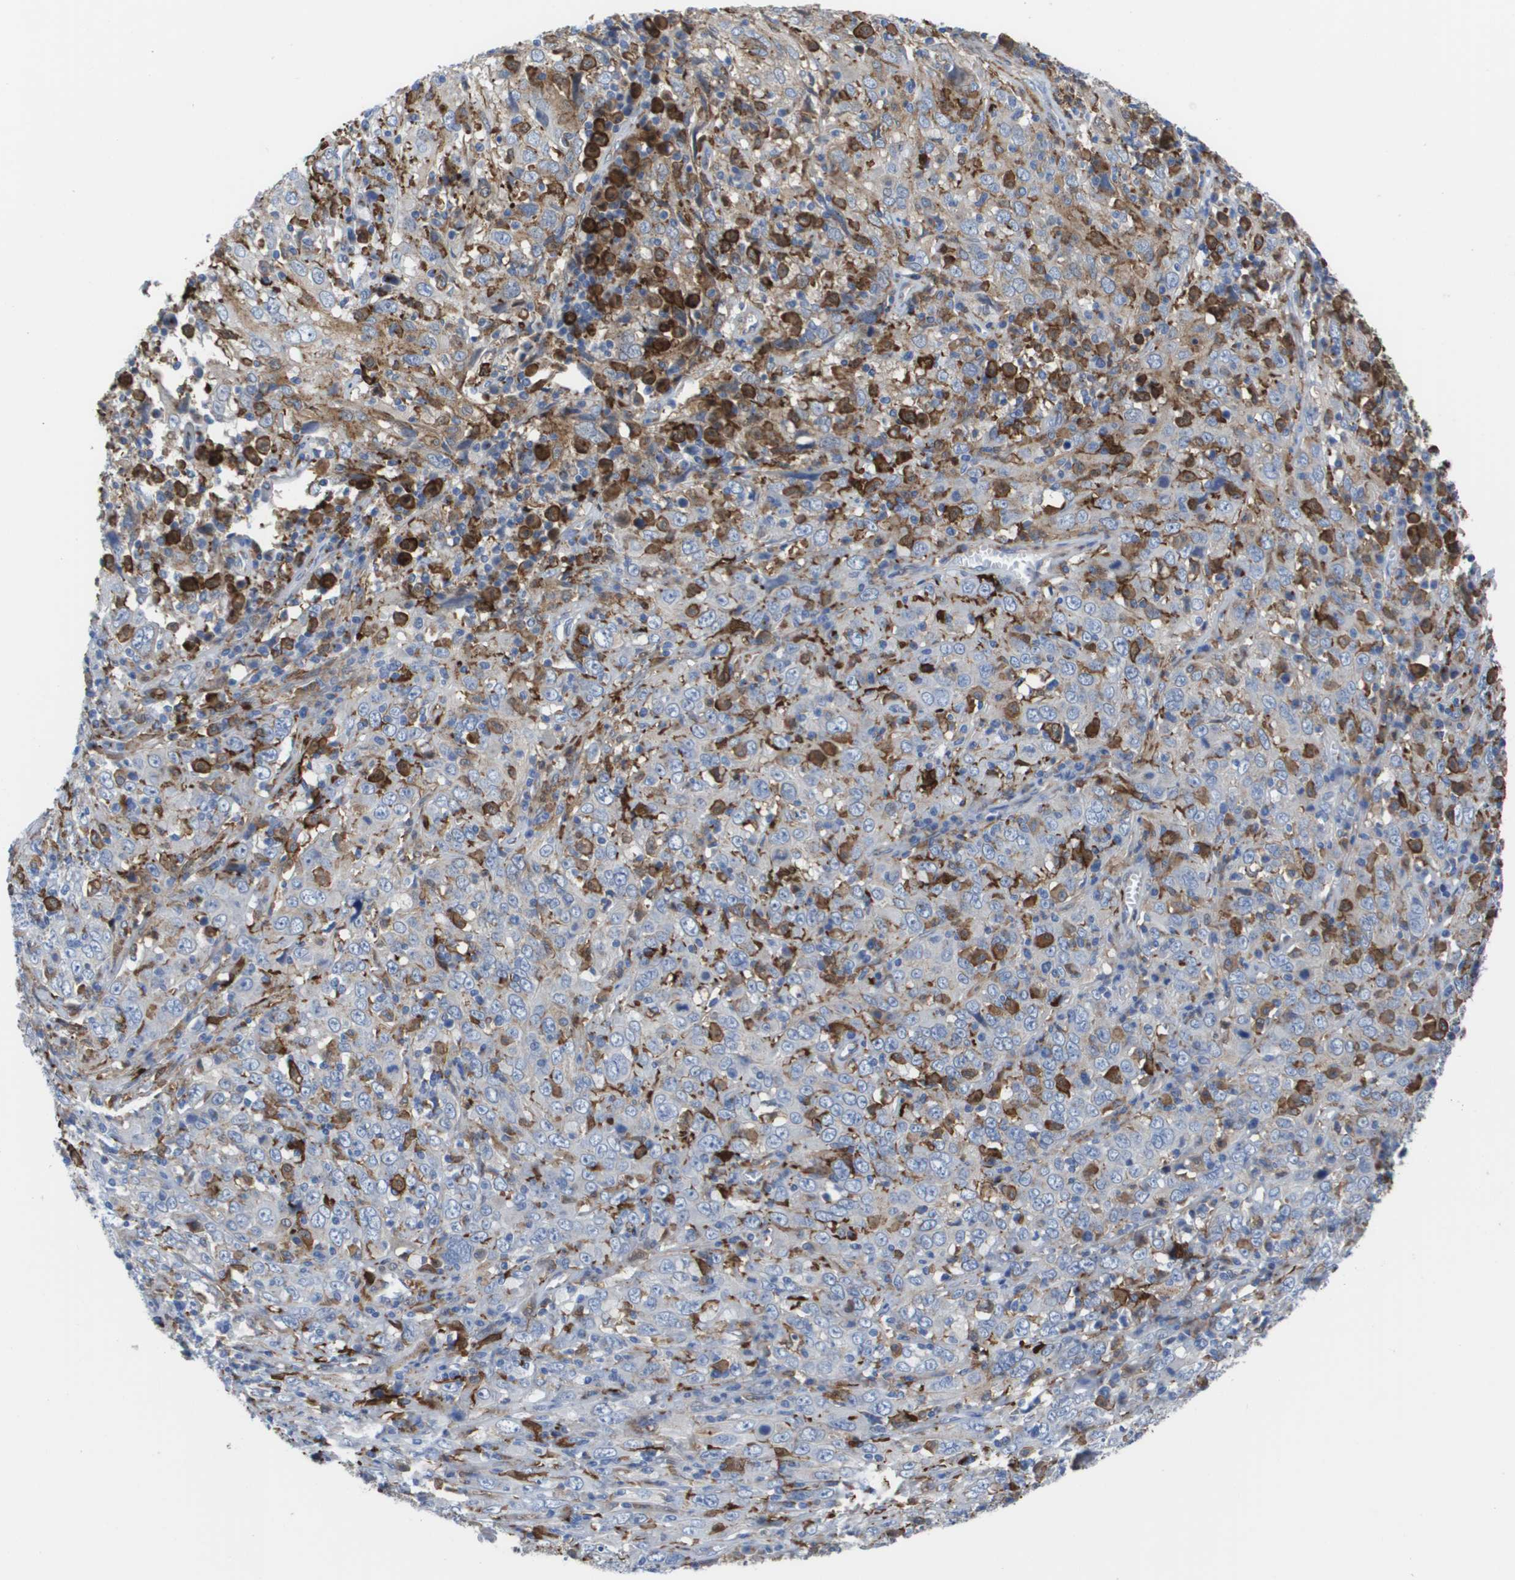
{"staining": {"intensity": "weak", "quantity": "<25%", "location": "cytoplasmic/membranous"}, "tissue": "cervical cancer", "cell_type": "Tumor cells", "image_type": "cancer", "snomed": [{"axis": "morphology", "description": "Squamous cell carcinoma, NOS"}, {"axis": "topography", "description": "Cervix"}], "caption": "Squamous cell carcinoma (cervical) was stained to show a protein in brown. There is no significant expression in tumor cells. The staining is performed using DAB brown chromogen with nuclei counter-stained in using hematoxylin.", "gene": "SLC37A2", "patient": {"sex": "female", "age": 46}}